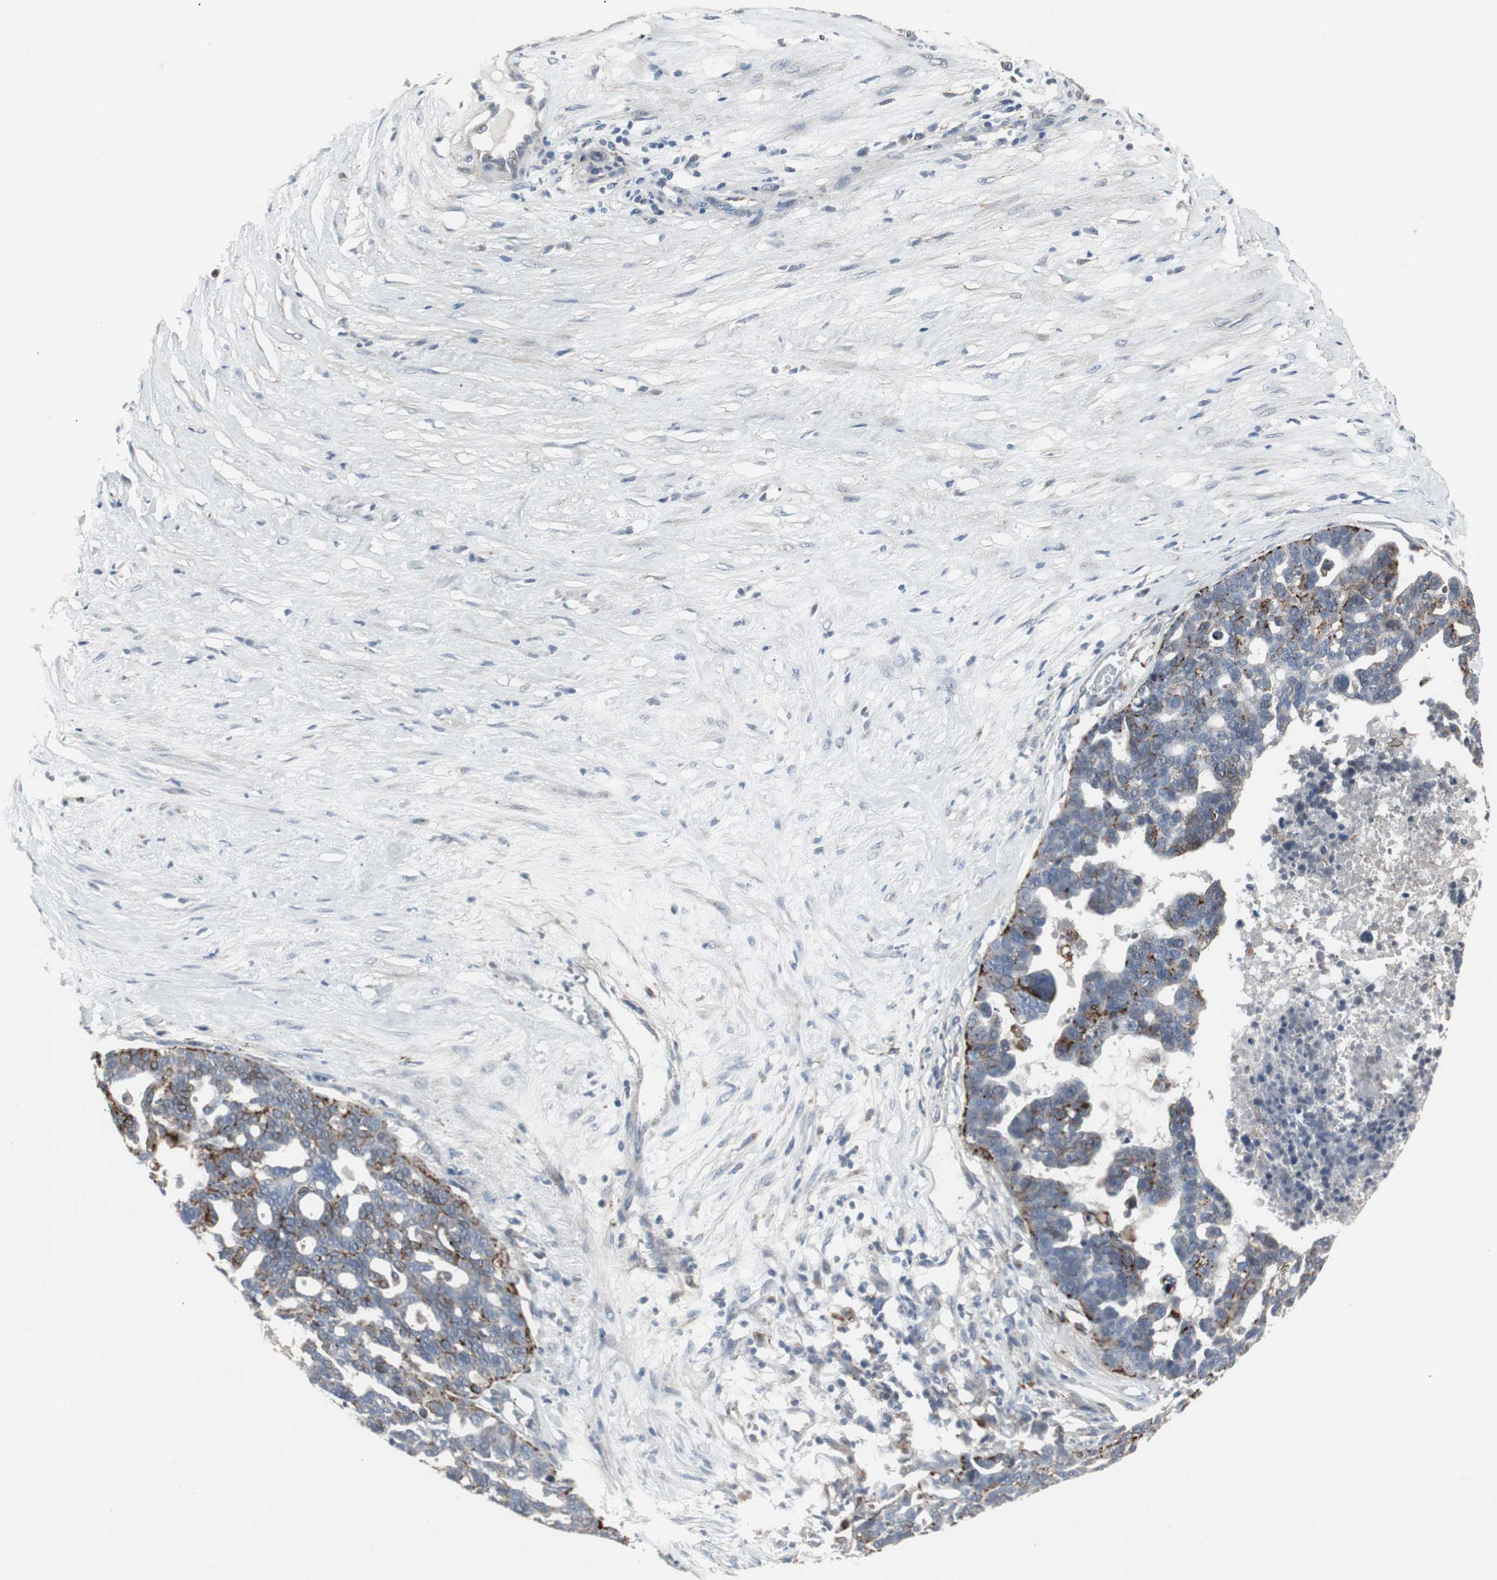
{"staining": {"intensity": "strong", "quantity": "25%-75%", "location": "cytoplasmic/membranous"}, "tissue": "ovarian cancer", "cell_type": "Tumor cells", "image_type": "cancer", "snomed": [{"axis": "morphology", "description": "Cystadenocarcinoma, serous, NOS"}, {"axis": "topography", "description": "Ovary"}], "caption": "This is a histology image of immunohistochemistry staining of ovarian cancer, which shows strong expression in the cytoplasmic/membranous of tumor cells.", "gene": "GBA1", "patient": {"sex": "female", "age": 59}}